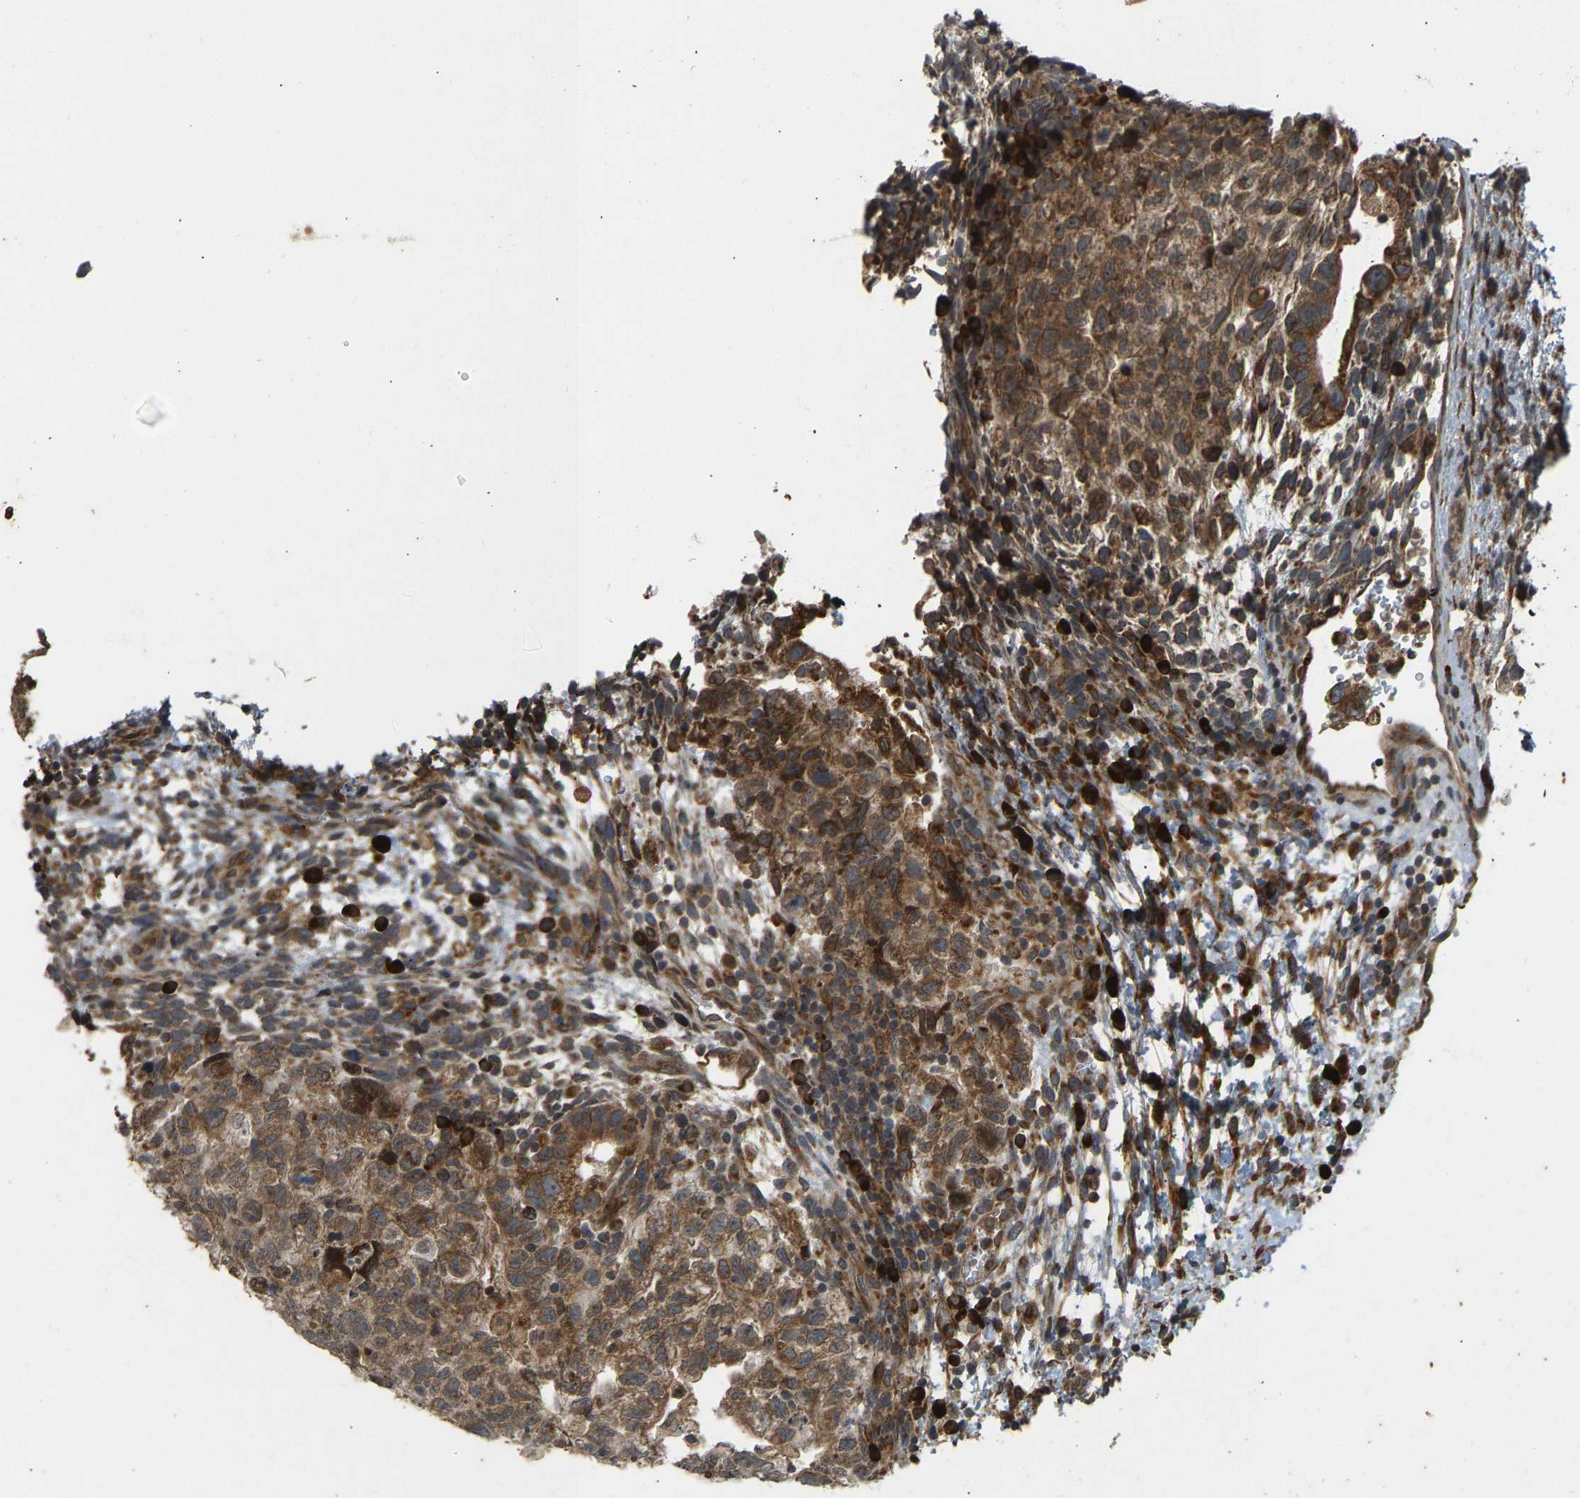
{"staining": {"intensity": "moderate", "quantity": ">75%", "location": "cytoplasmic/membranous"}, "tissue": "testis cancer", "cell_type": "Tumor cells", "image_type": "cancer", "snomed": [{"axis": "morphology", "description": "Carcinoma, Embryonal, NOS"}, {"axis": "topography", "description": "Testis"}], "caption": "A brown stain highlights moderate cytoplasmic/membranous positivity of a protein in human embryonal carcinoma (testis) tumor cells. (DAB = brown stain, brightfield microscopy at high magnification).", "gene": "RPN2", "patient": {"sex": "male", "age": 36}}